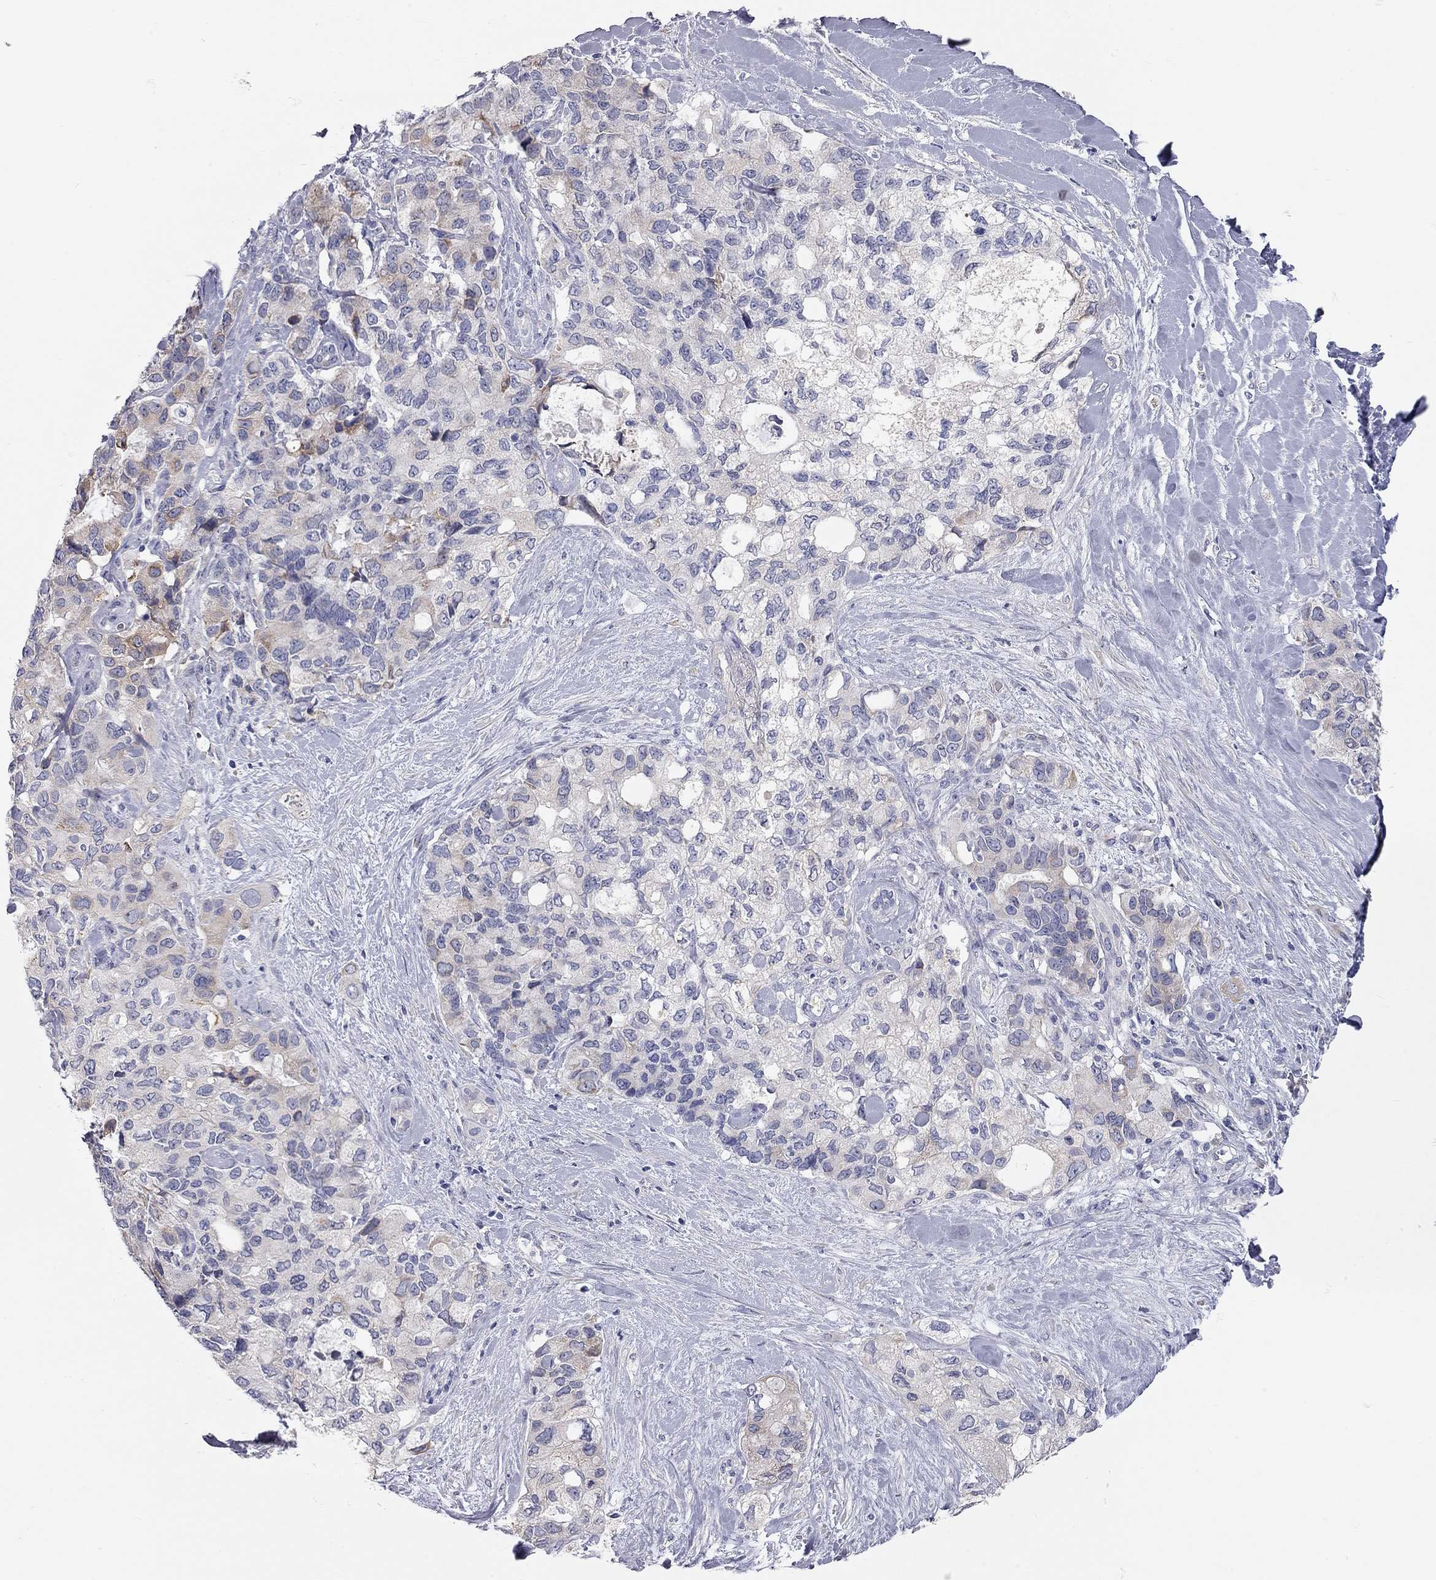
{"staining": {"intensity": "moderate", "quantity": "<25%", "location": "cytoplasmic/membranous"}, "tissue": "pancreatic cancer", "cell_type": "Tumor cells", "image_type": "cancer", "snomed": [{"axis": "morphology", "description": "Adenocarcinoma, NOS"}, {"axis": "topography", "description": "Pancreas"}], "caption": "Pancreatic cancer (adenocarcinoma) stained for a protein (brown) demonstrates moderate cytoplasmic/membranous positive expression in approximately <25% of tumor cells.", "gene": "XAGE2", "patient": {"sex": "female", "age": 56}}